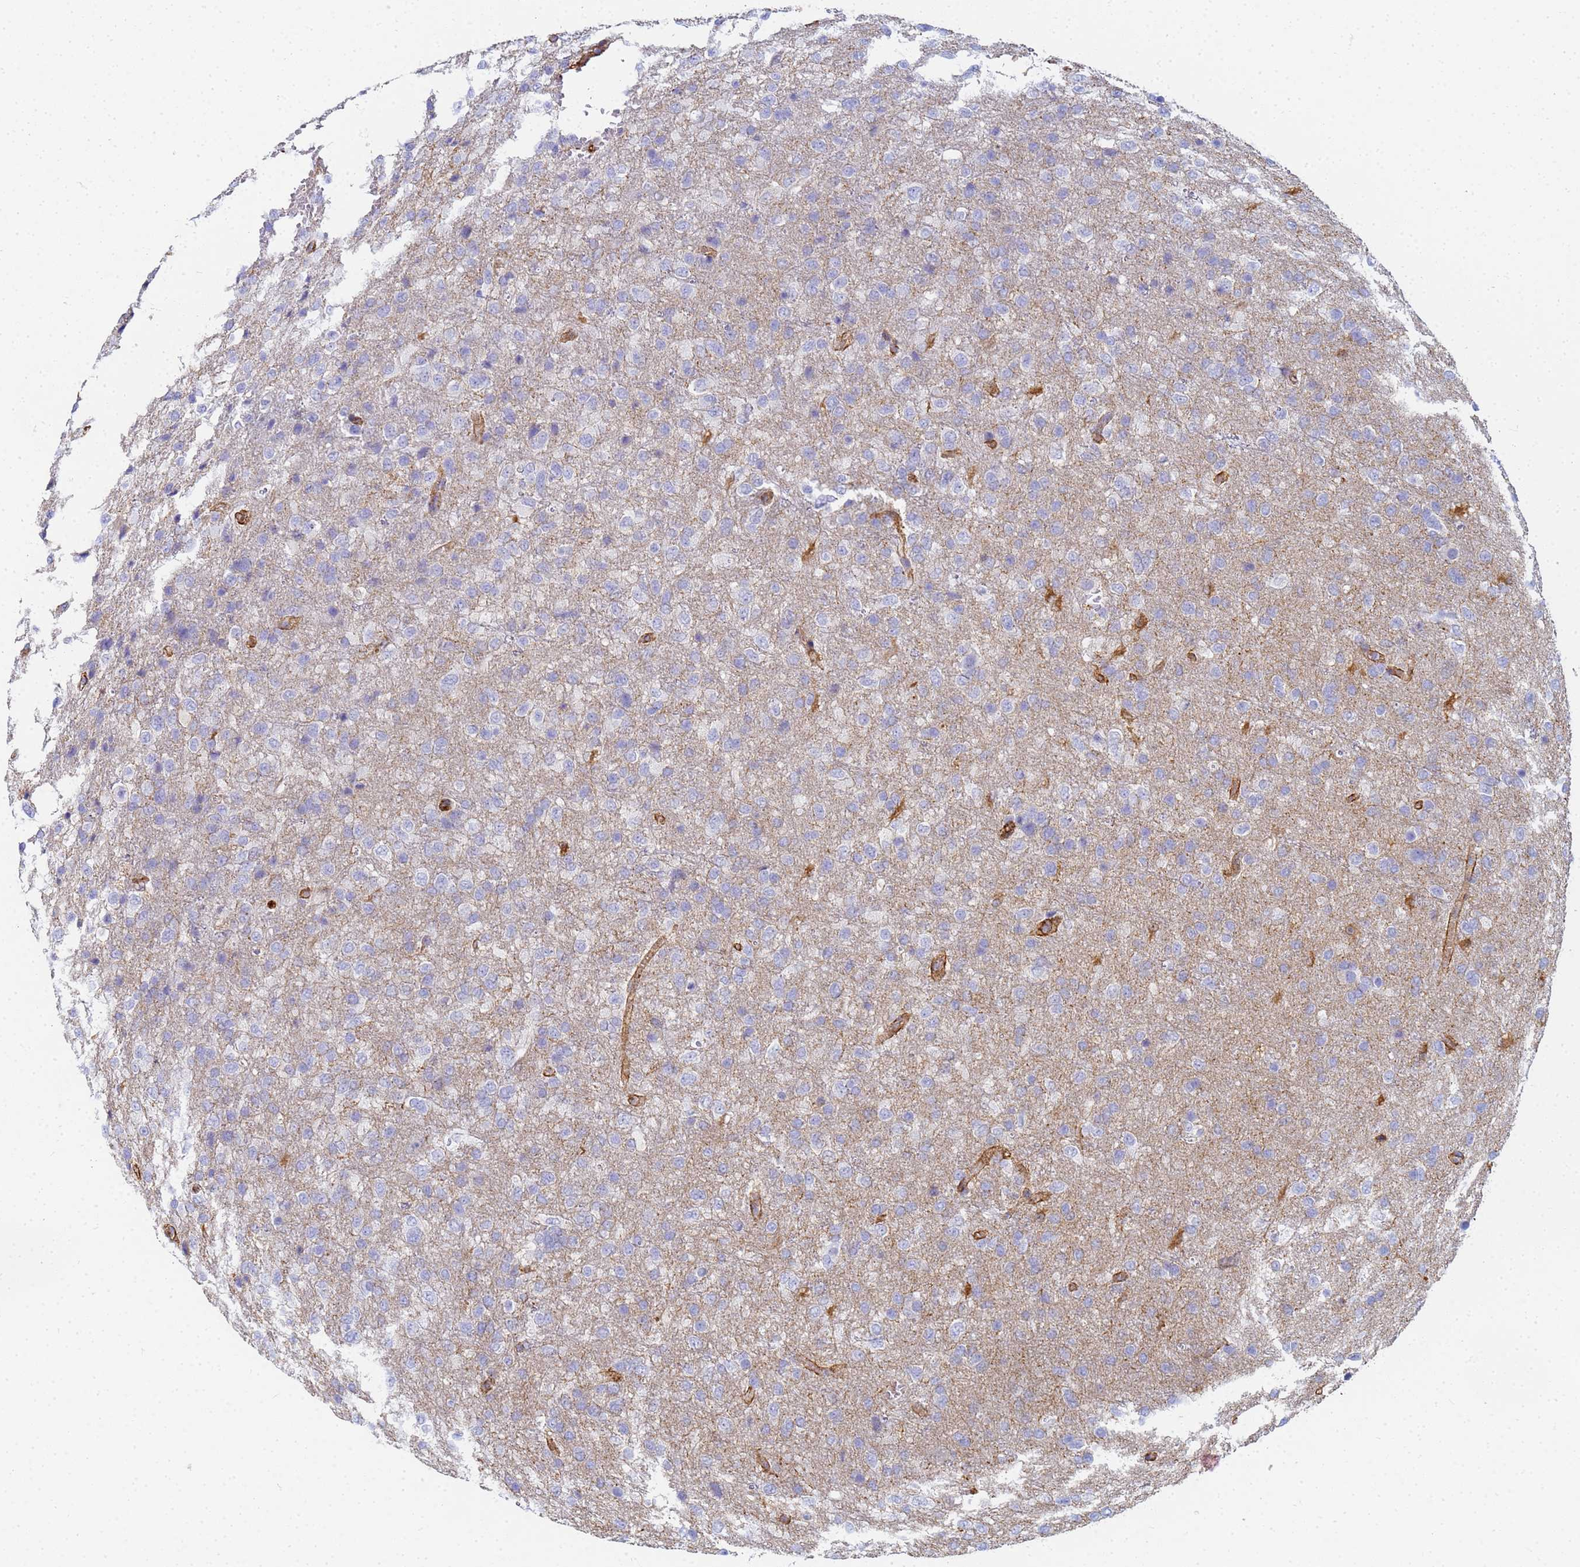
{"staining": {"intensity": "negative", "quantity": "none", "location": "none"}, "tissue": "glioma", "cell_type": "Tumor cells", "image_type": "cancer", "snomed": [{"axis": "morphology", "description": "Glioma, malignant, High grade"}, {"axis": "topography", "description": "Brain"}], "caption": "A photomicrograph of human high-grade glioma (malignant) is negative for staining in tumor cells. (DAB immunohistochemistry (IHC) visualized using brightfield microscopy, high magnification).", "gene": "TPM1", "patient": {"sex": "female", "age": 74}}